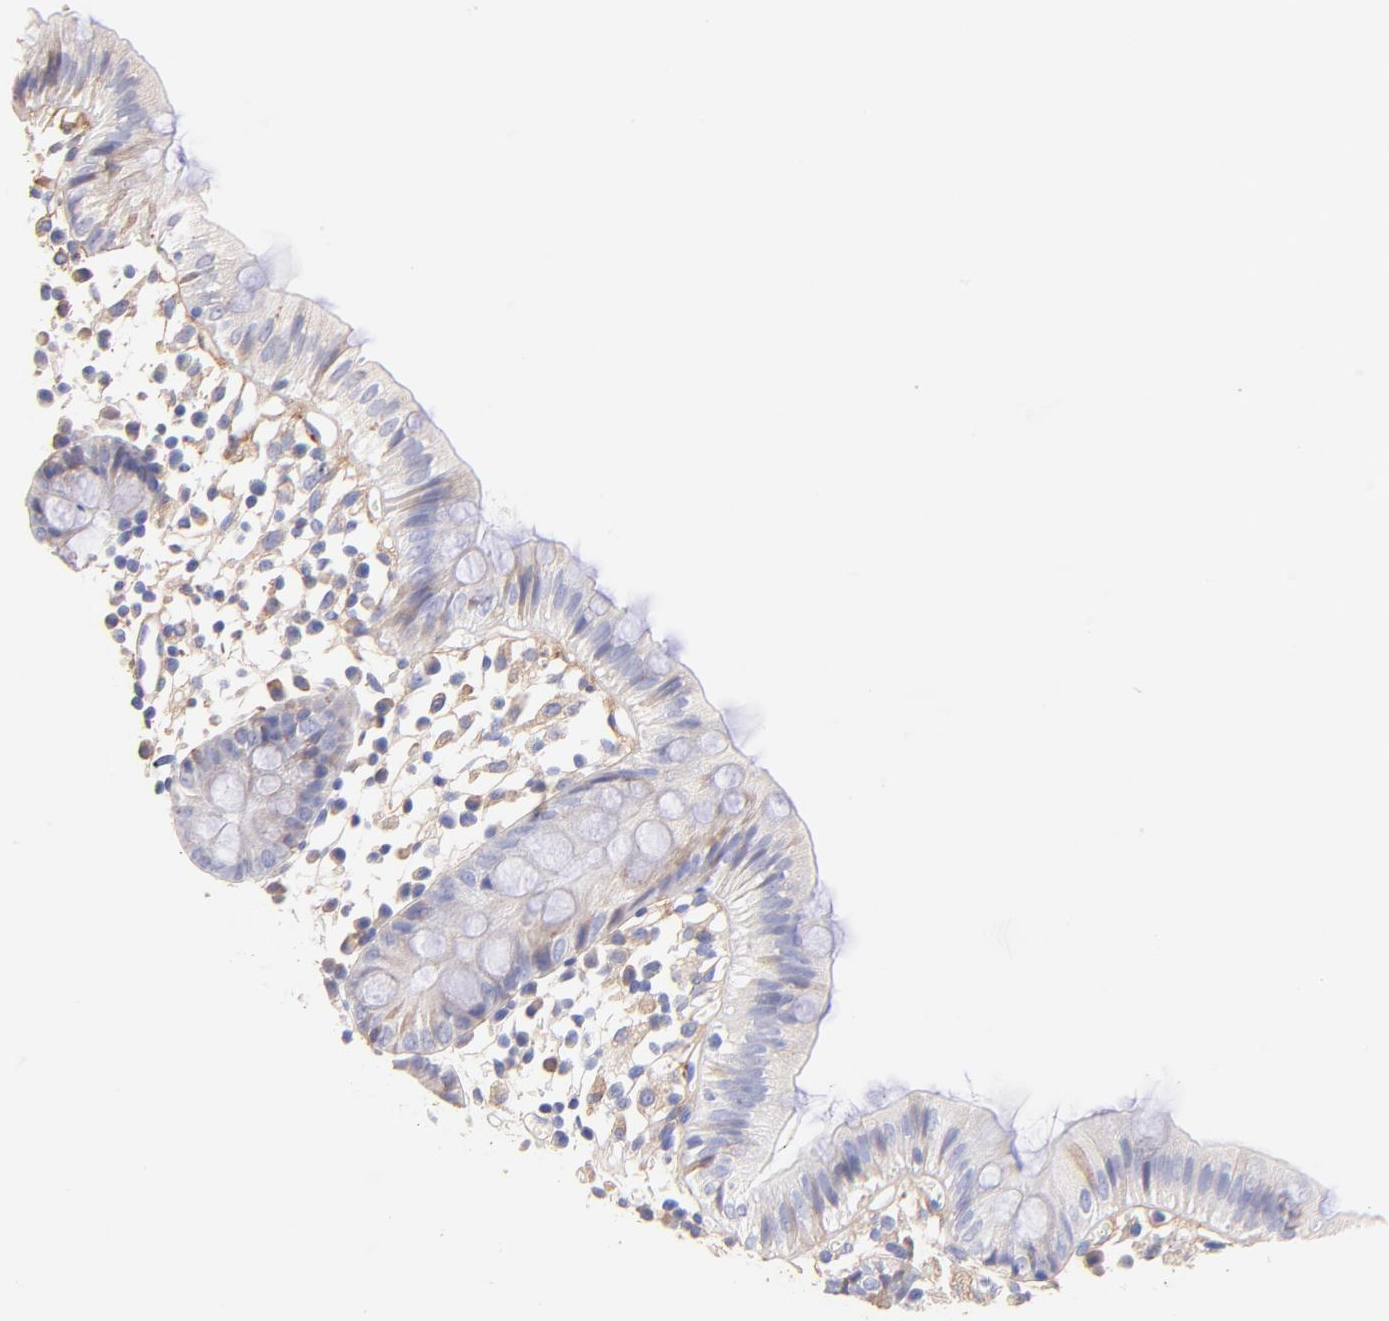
{"staining": {"intensity": "negative", "quantity": "none", "location": "none"}, "tissue": "colon", "cell_type": "Endothelial cells", "image_type": "normal", "snomed": [{"axis": "morphology", "description": "Normal tissue, NOS"}, {"axis": "topography", "description": "Colon"}], "caption": "High magnification brightfield microscopy of normal colon stained with DAB (brown) and counterstained with hematoxylin (blue): endothelial cells show no significant positivity.", "gene": "BGN", "patient": {"sex": "male", "age": 14}}